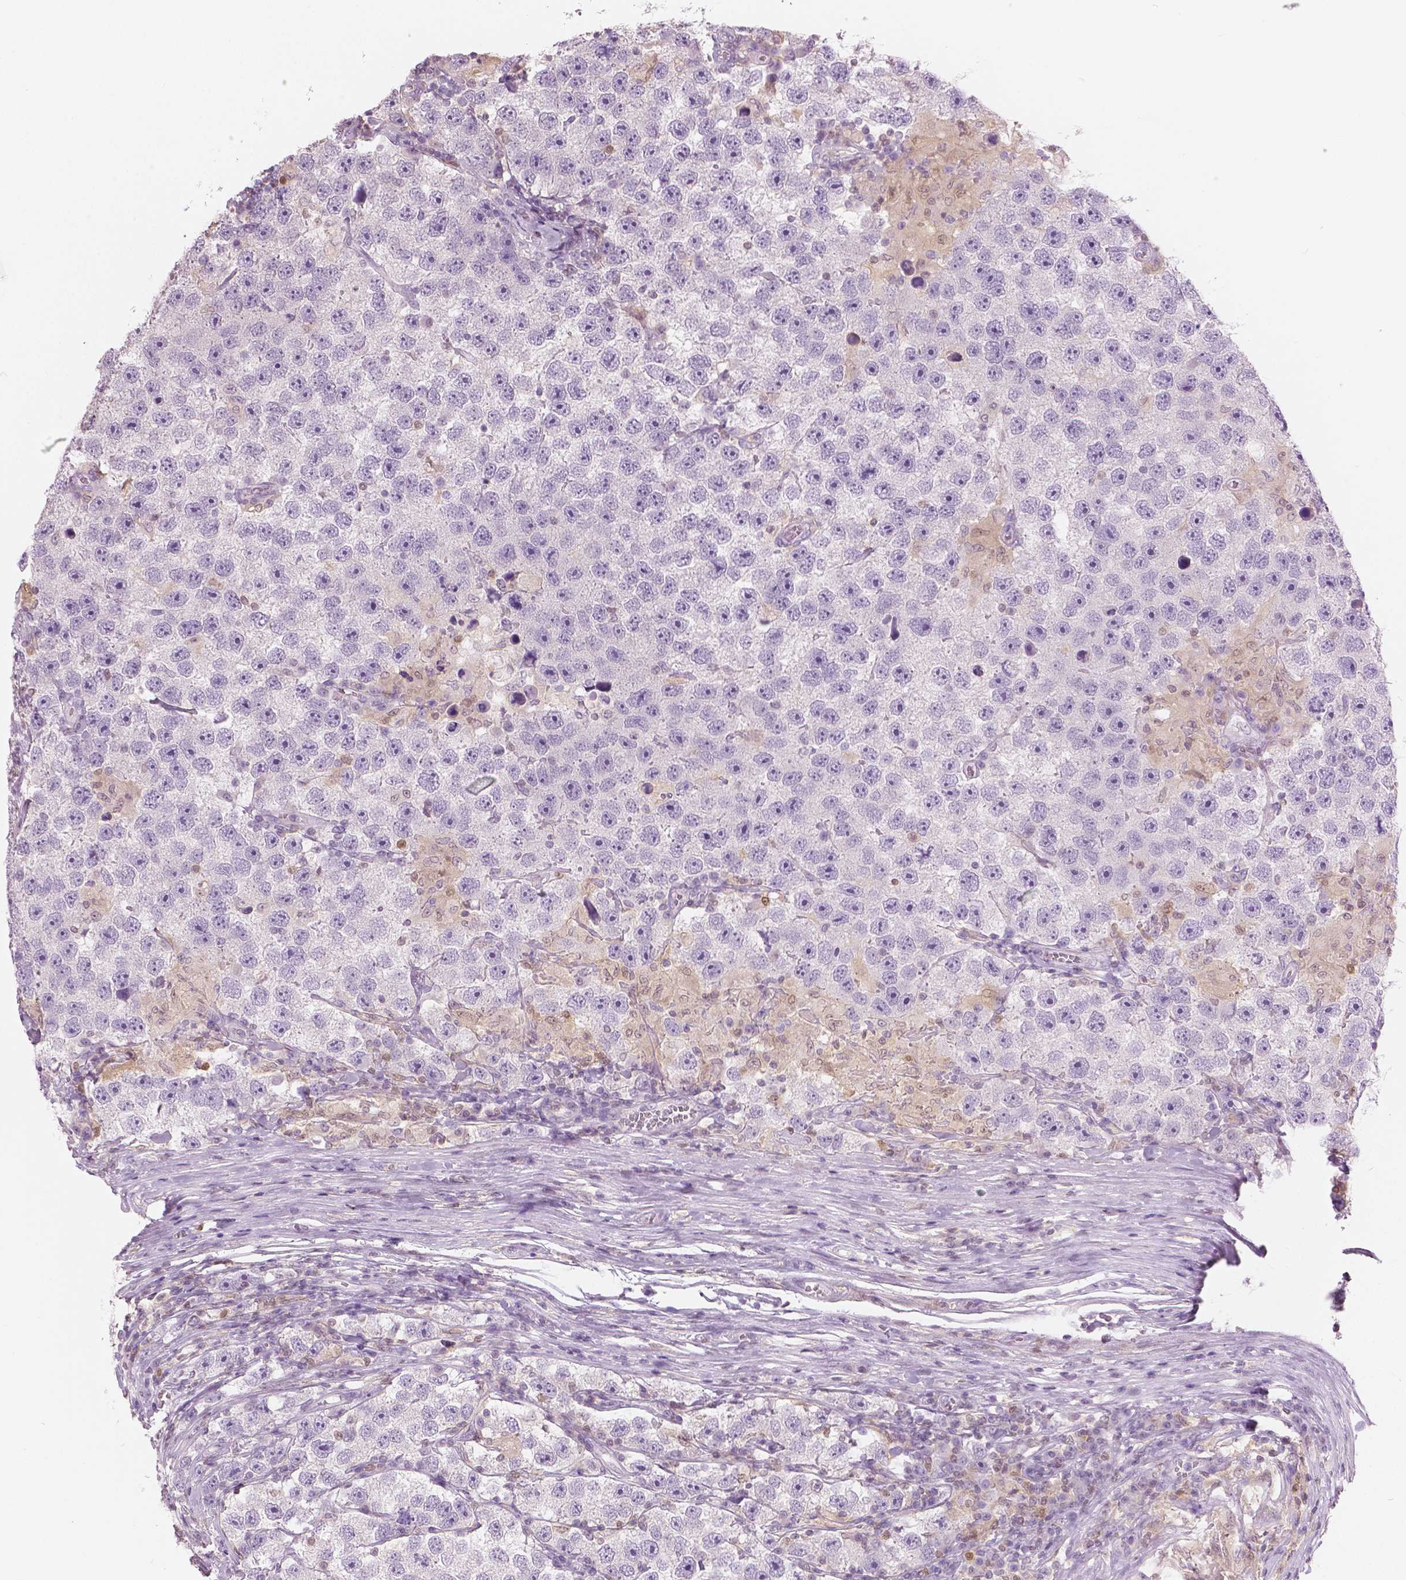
{"staining": {"intensity": "negative", "quantity": "none", "location": "none"}, "tissue": "testis cancer", "cell_type": "Tumor cells", "image_type": "cancer", "snomed": [{"axis": "morphology", "description": "Seminoma, NOS"}, {"axis": "topography", "description": "Testis"}], "caption": "IHC image of human testis seminoma stained for a protein (brown), which shows no expression in tumor cells. The staining was performed using DAB to visualize the protein expression in brown, while the nuclei were stained in blue with hematoxylin (Magnification: 20x).", "gene": "GALM", "patient": {"sex": "male", "age": 26}}